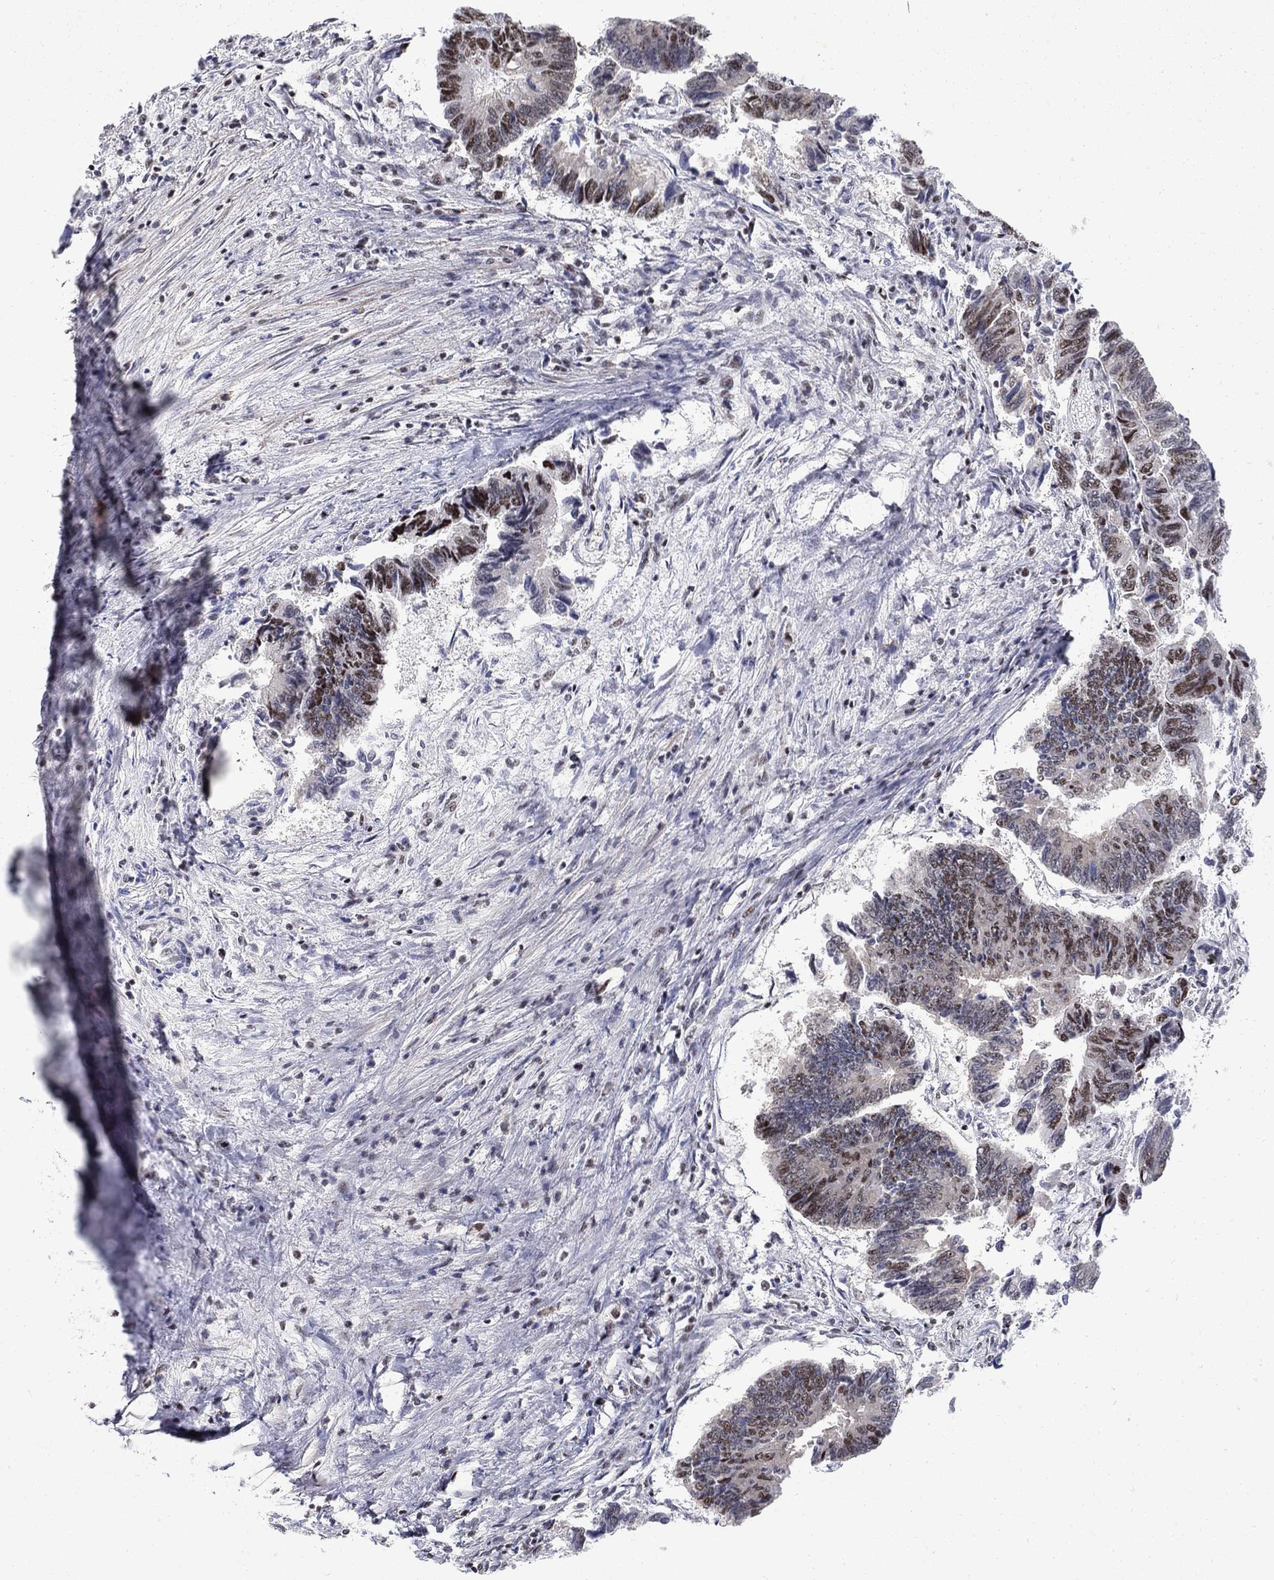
{"staining": {"intensity": "moderate", "quantity": "<25%", "location": "nuclear"}, "tissue": "colorectal cancer", "cell_type": "Tumor cells", "image_type": "cancer", "snomed": [{"axis": "morphology", "description": "Adenocarcinoma, NOS"}, {"axis": "topography", "description": "Colon"}], "caption": "This histopathology image exhibits IHC staining of adenocarcinoma (colorectal), with low moderate nuclear positivity in about <25% of tumor cells.", "gene": "PNISR", "patient": {"sex": "female", "age": 65}}